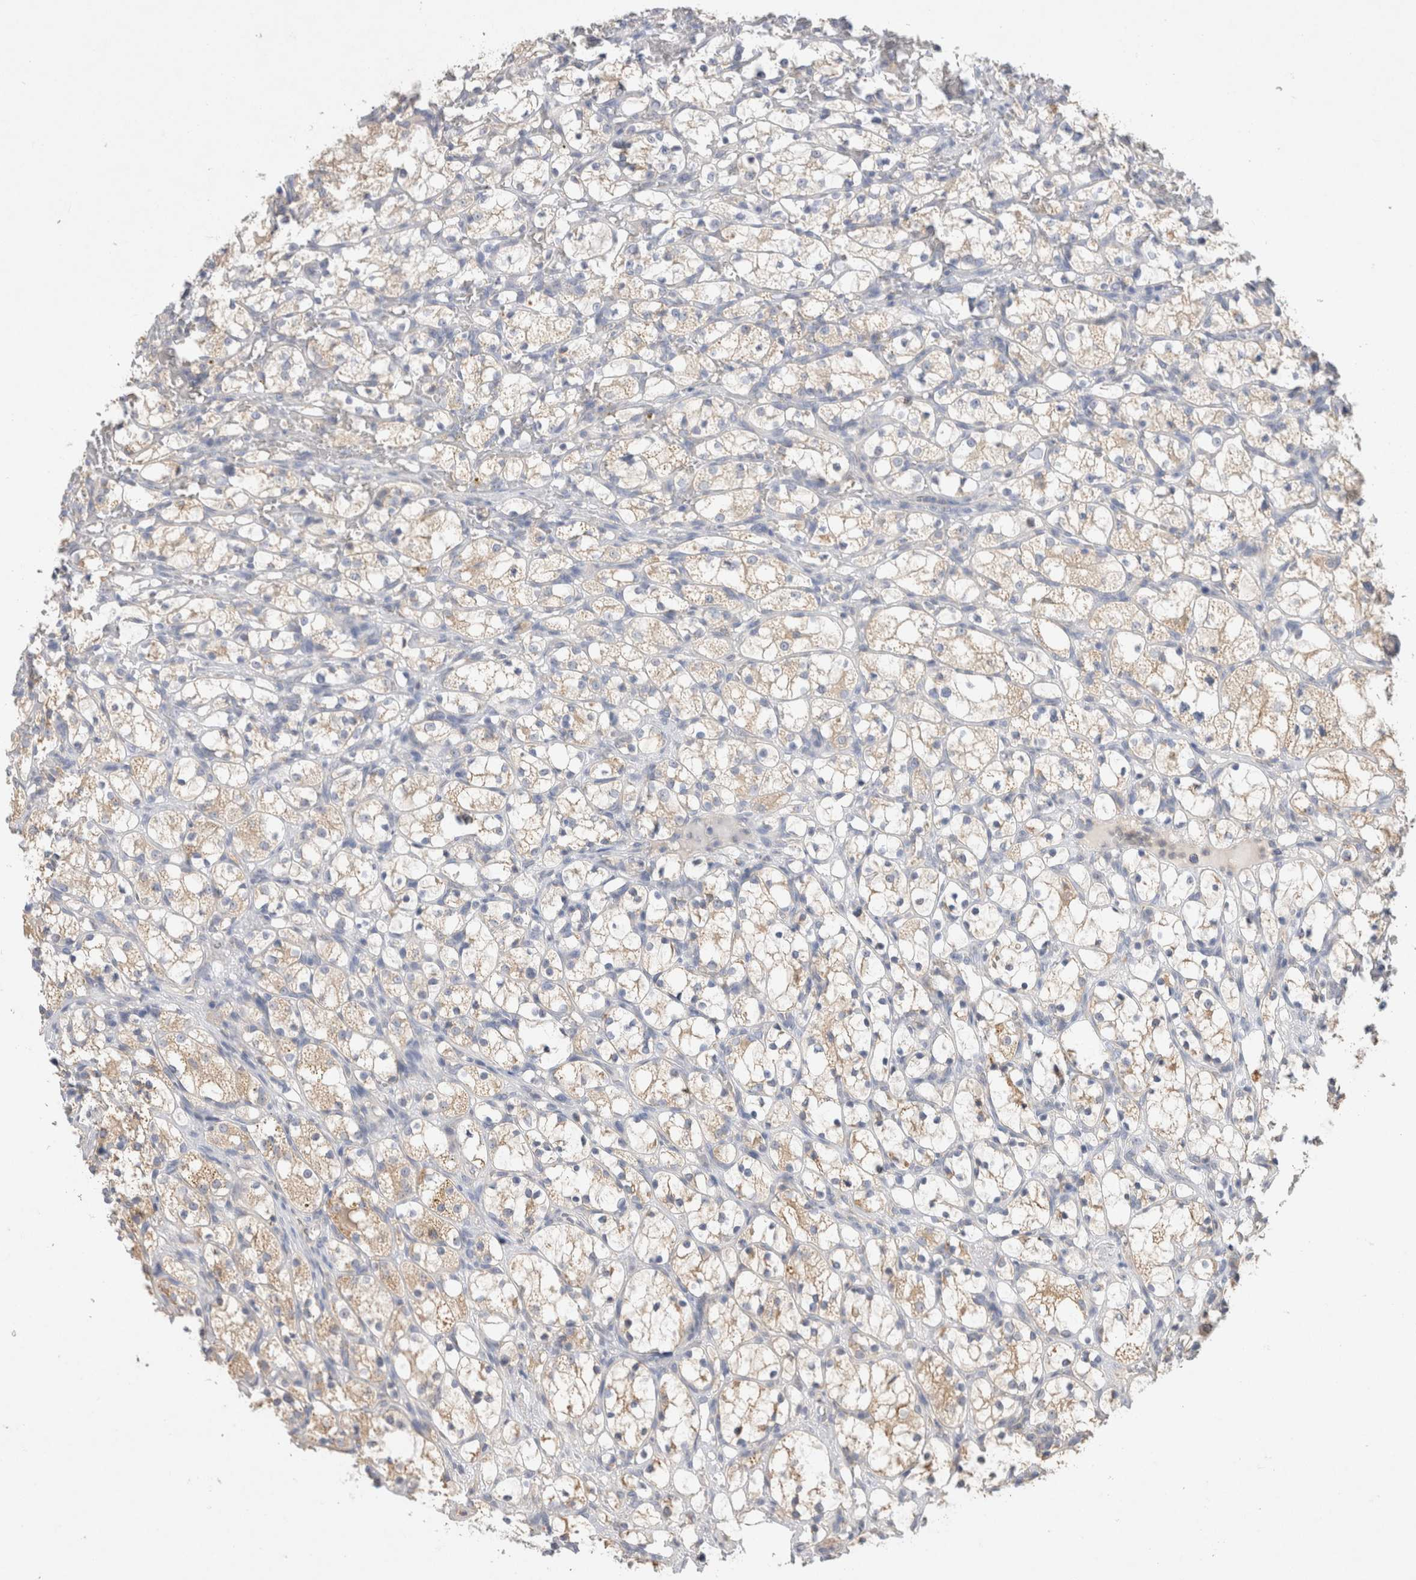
{"staining": {"intensity": "weak", "quantity": ">75%", "location": "cytoplasmic/membranous"}, "tissue": "renal cancer", "cell_type": "Tumor cells", "image_type": "cancer", "snomed": [{"axis": "morphology", "description": "Adenocarcinoma, NOS"}, {"axis": "topography", "description": "Kidney"}], "caption": "Human renal cancer stained for a protein (brown) displays weak cytoplasmic/membranous positive expression in about >75% of tumor cells.", "gene": "GAS1", "patient": {"sex": "female", "age": 69}}